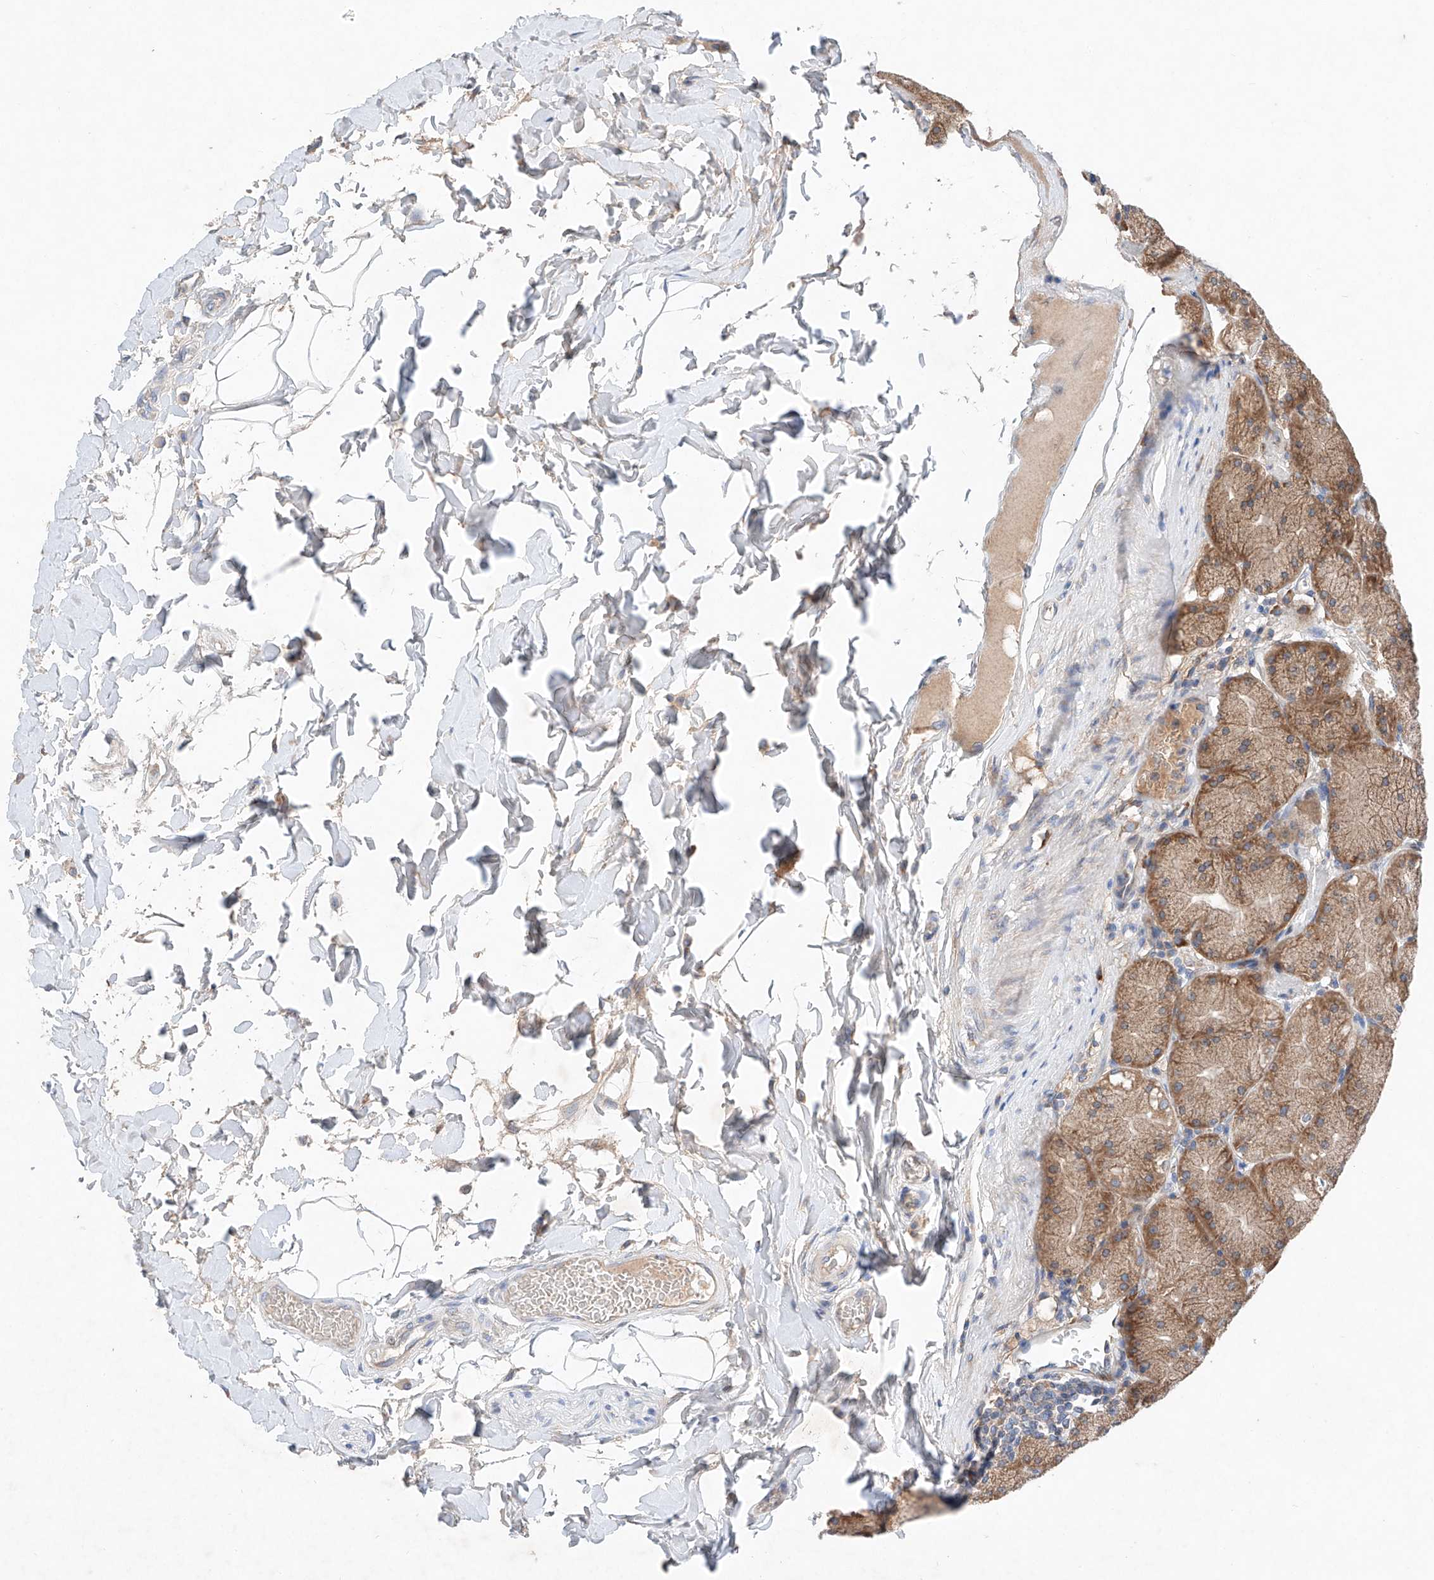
{"staining": {"intensity": "moderate", "quantity": ">75%", "location": "cytoplasmic/membranous"}, "tissue": "stomach", "cell_type": "Glandular cells", "image_type": "normal", "snomed": [{"axis": "morphology", "description": "Normal tissue, NOS"}, {"axis": "topography", "description": "Stomach, upper"}], "caption": "An image of stomach stained for a protein shows moderate cytoplasmic/membranous brown staining in glandular cells.", "gene": "FASTK", "patient": {"sex": "female", "age": 56}}